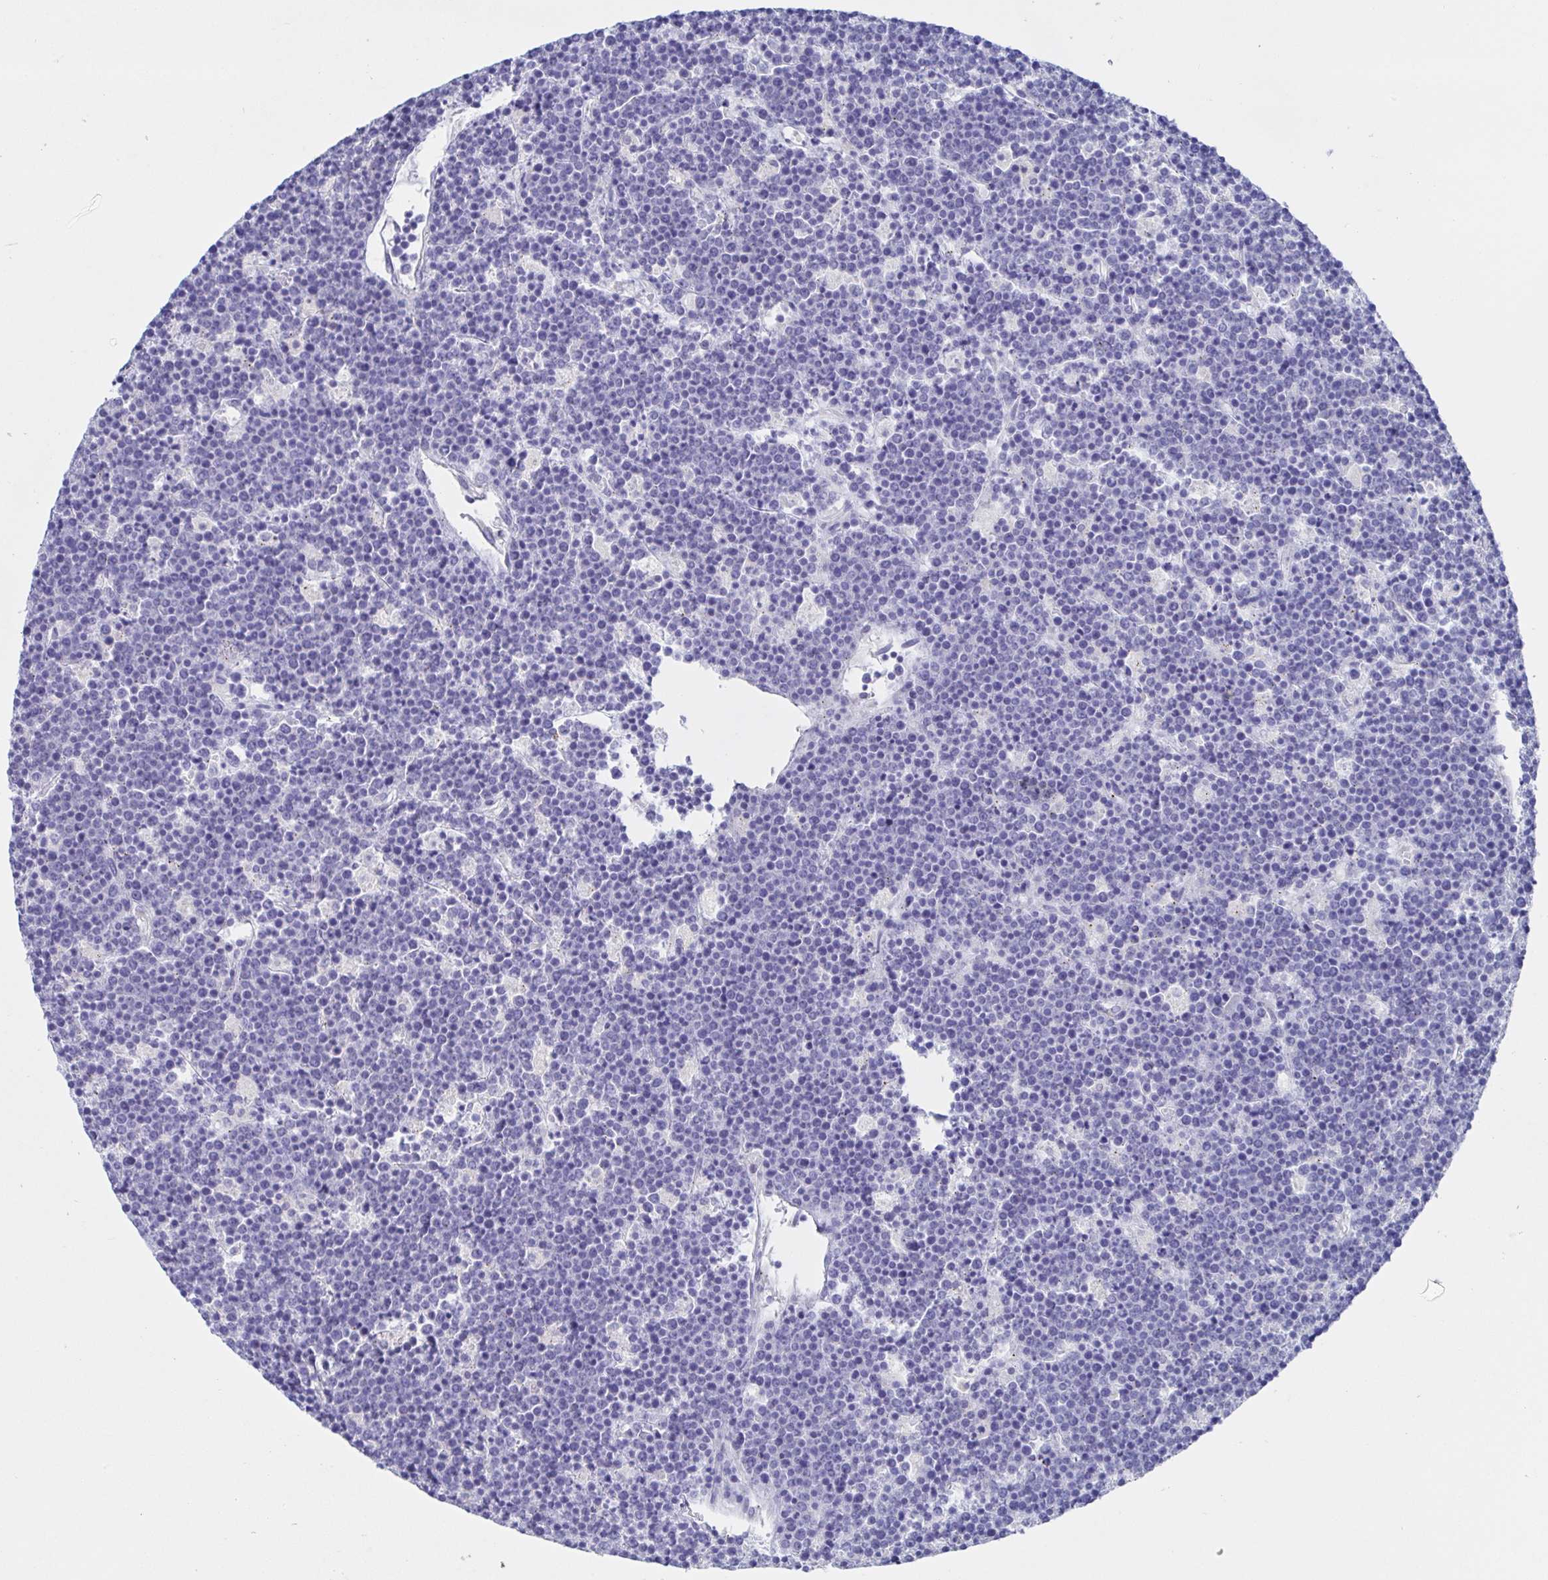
{"staining": {"intensity": "negative", "quantity": "none", "location": "none"}, "tissue": "lymphoma", "cell_type": "Tumor cells", "image_type": "cancer", "snomed": [{"axis": "morphology", "description": "Malignant lymphoma, non-Hodgkin's type, High grade"}, {"axis": "topography", "description": "Ovary"}], "caption": "Malignant lymphoma, non-Hodgkin's type (high-grade) was stained to show a protein in brown. There is no significant expression in tumor cells. (DAB (3,3'-diaminobenzidine) immunohistochemistry (IHC) with hematoxylin counter stain).", "gene": "SIAH3", "patient": {"sex": "female", "age": 56}}